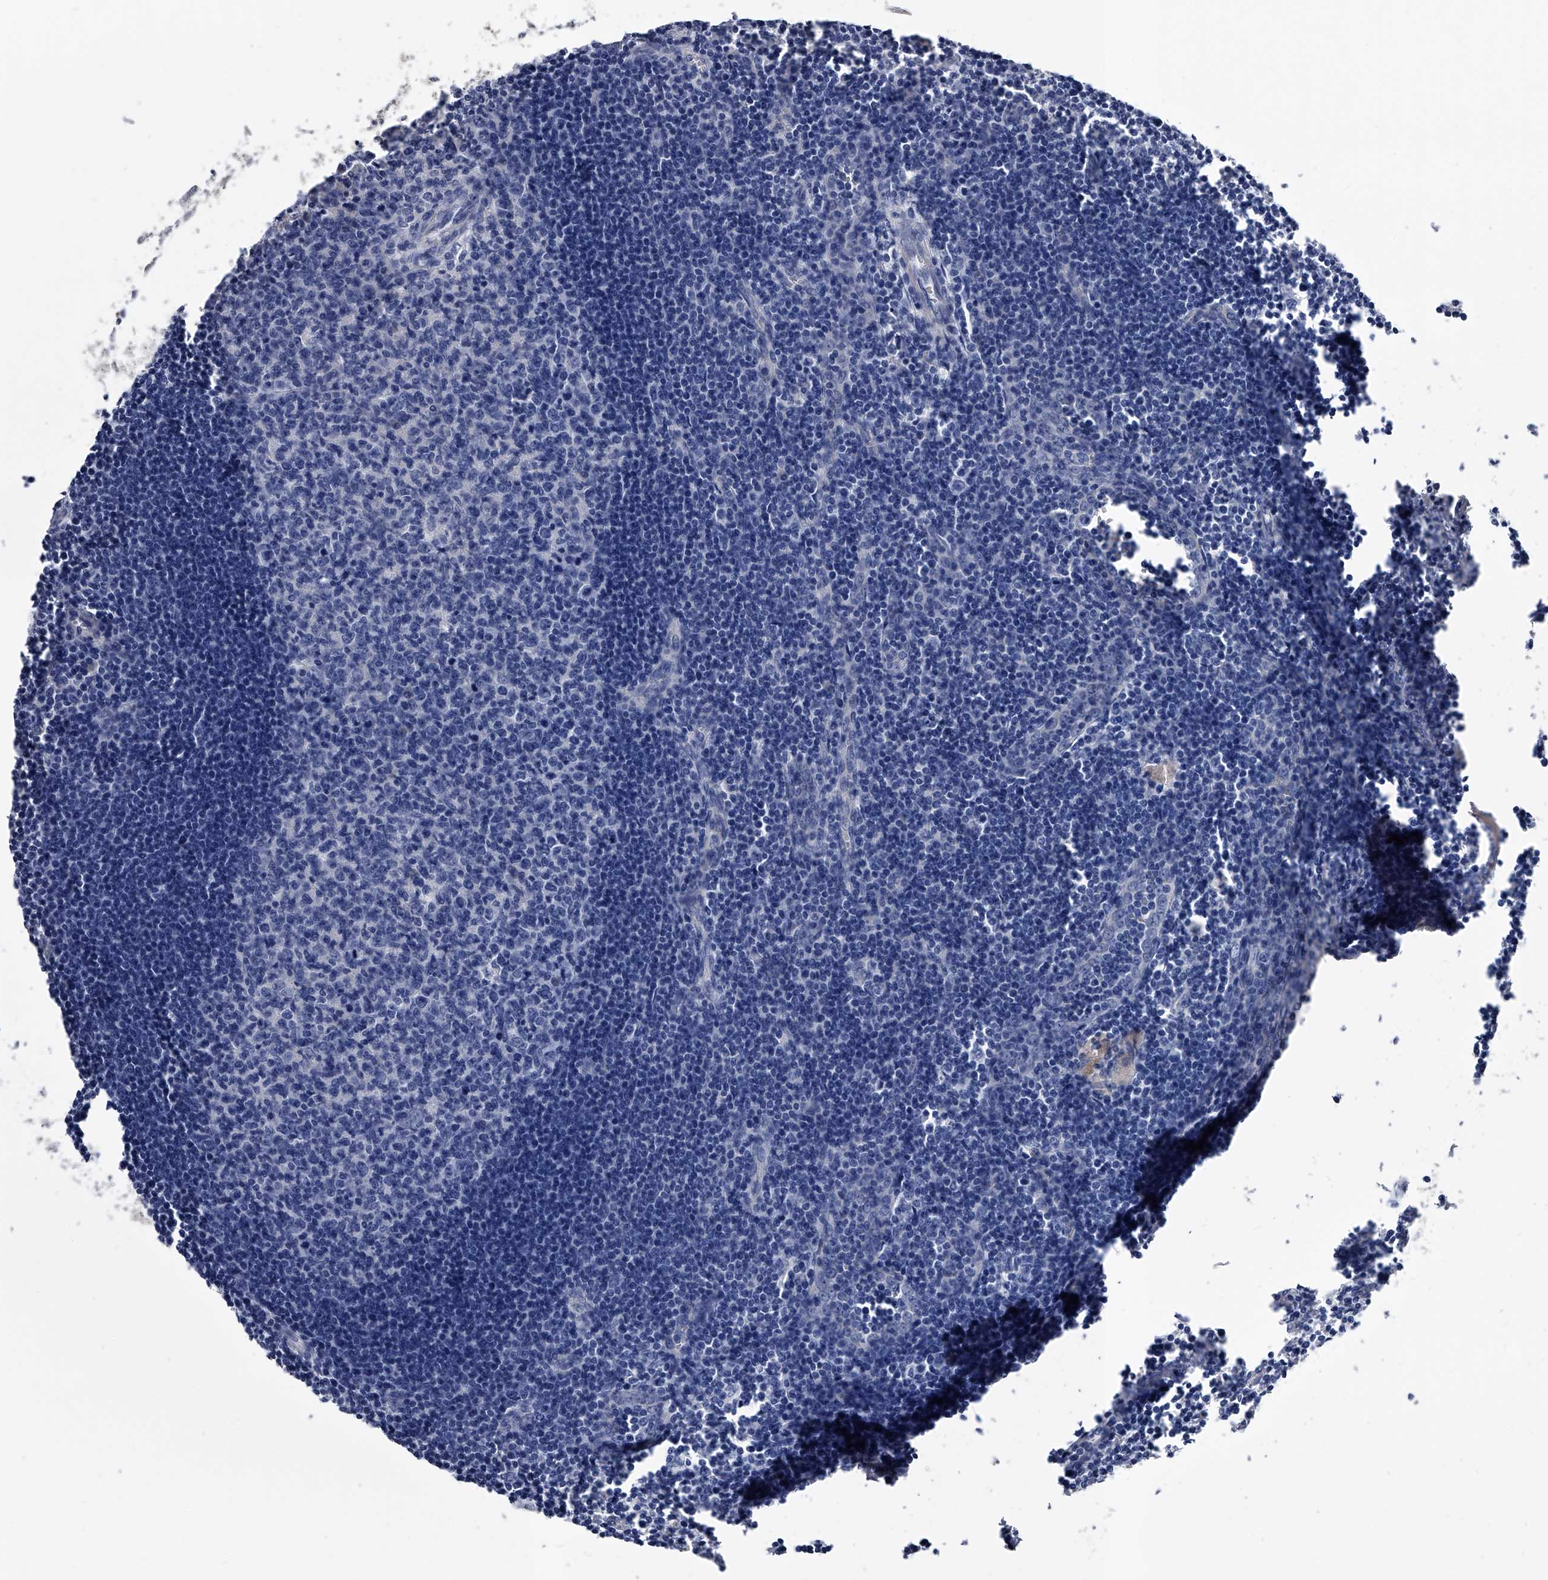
{"staining": {"intensity": "negative", "quantity": "none", "location": "none"}, "tissue": "lymph node", "cell_type": "Germinal center cells", "image_type": "normal", "snomed": [{"axis": "morphology", "description": "Normal tissue, NOS"}, {"axis": "morphology", "description": "Malignant melanoma, Metastatic site"}, {"axis": "topography", "description": "Lymph node"}], "caption": "Germinal center cells are negative for brown protein staining in unremarkable lymph node. (DAB immunohistochemistry visualized using brightfield microscopy, high magnification).", "gene": "EFCAB7", "patient": {"sex": "male", "age": 41}}